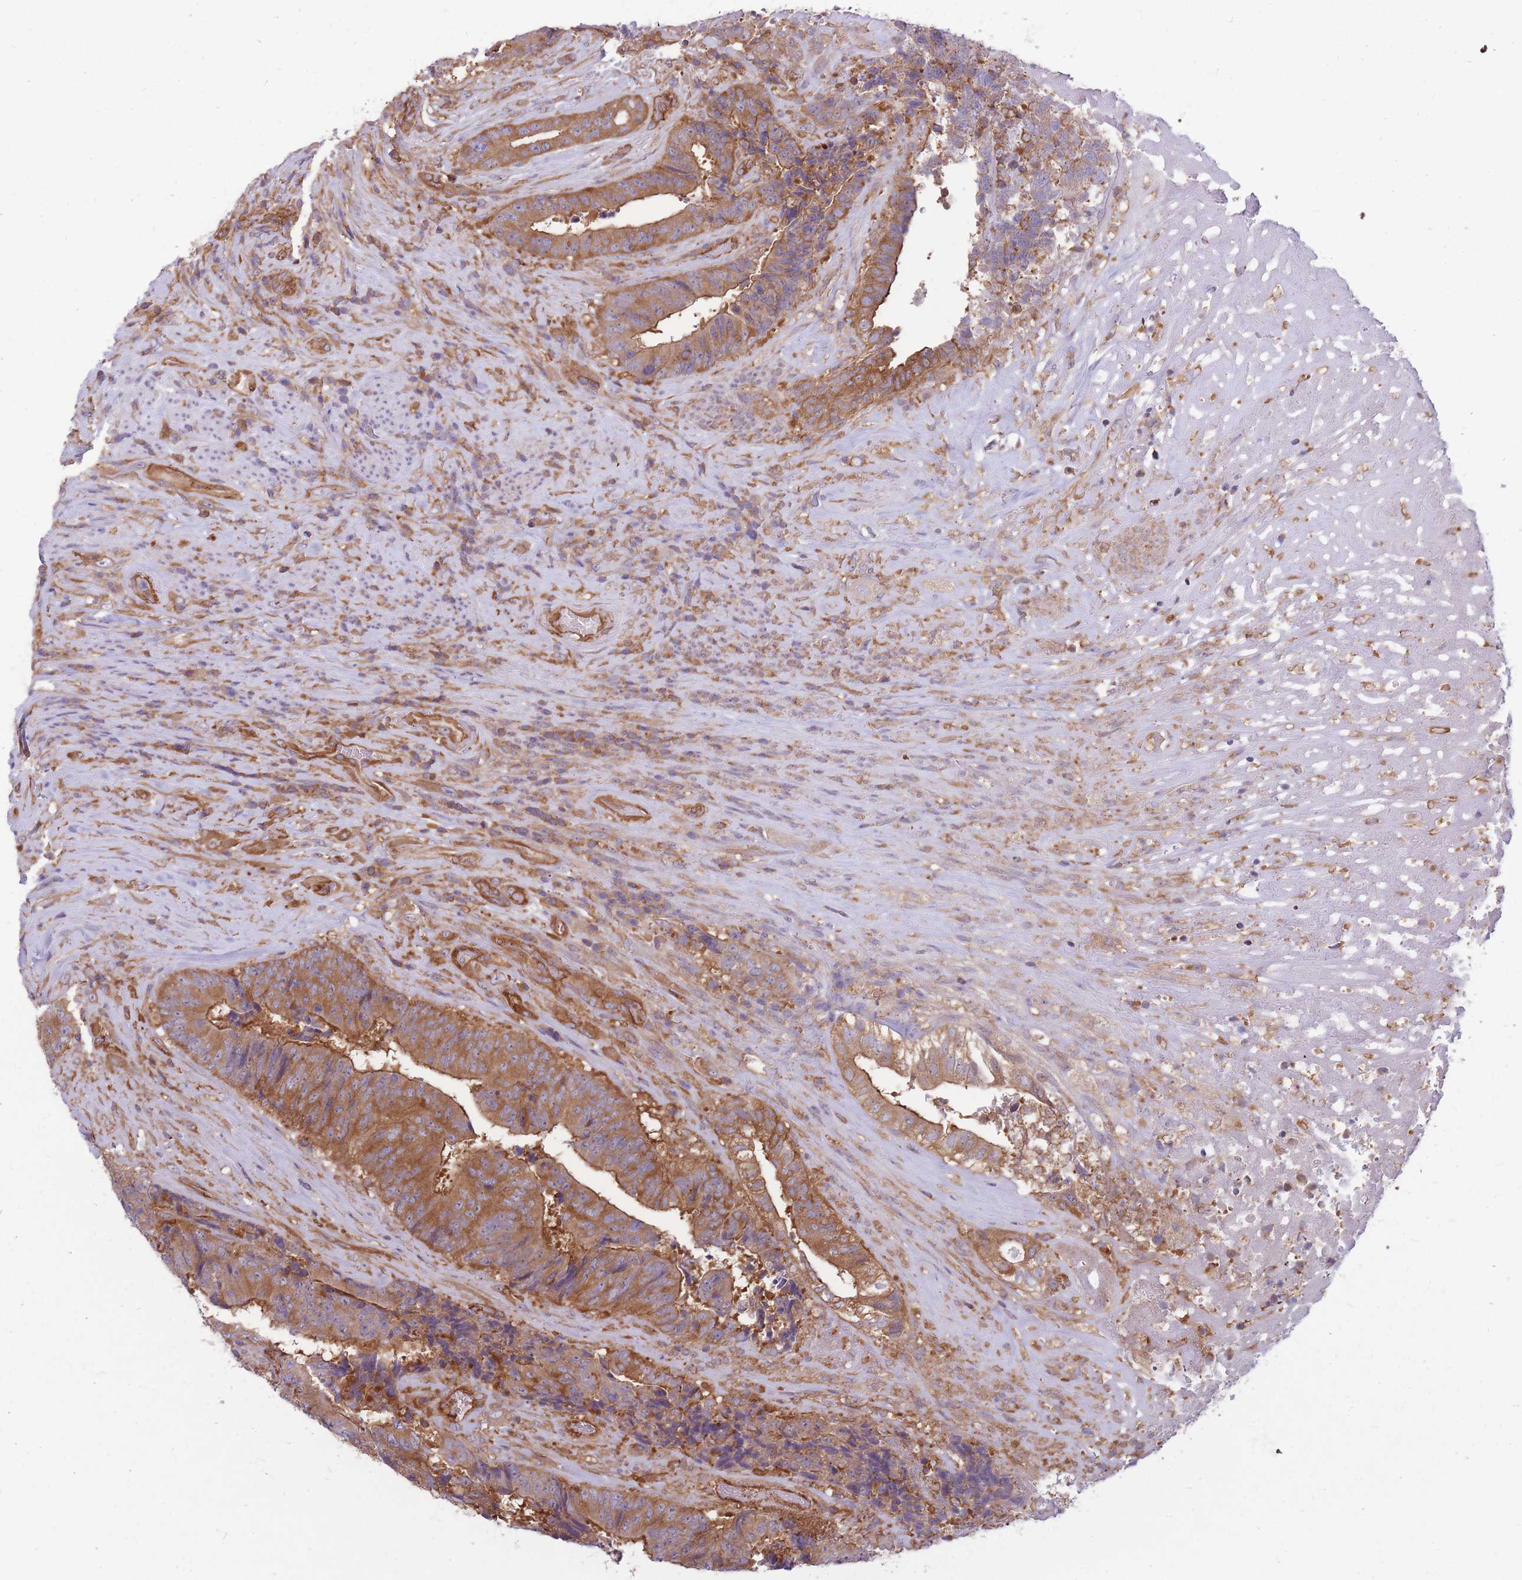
{"staining": {"intensity": "moderate", "quantity": ">75%", "location": "cytoplasmic/membranous"}, "tissue": "colorectal cancer", "cell_type": "Tumor cells", "image_type": "cancer", "snomed": [{"axis": "morphology", "description": "Adenocarcinoma, NOS"}, {"axis": "topography", "description": "Rectum"}], "caption": "Immunohistochemistry (IHC) photomicrograph of human colorectal adenocarcinoma stained for a protein (brown), which exhibits medium levels of moderate cytoplasmic/membranous positivity in about >75% of tumor cells.", "gene": "GGA1", "patient": {"sex": "male", "age": 72}}